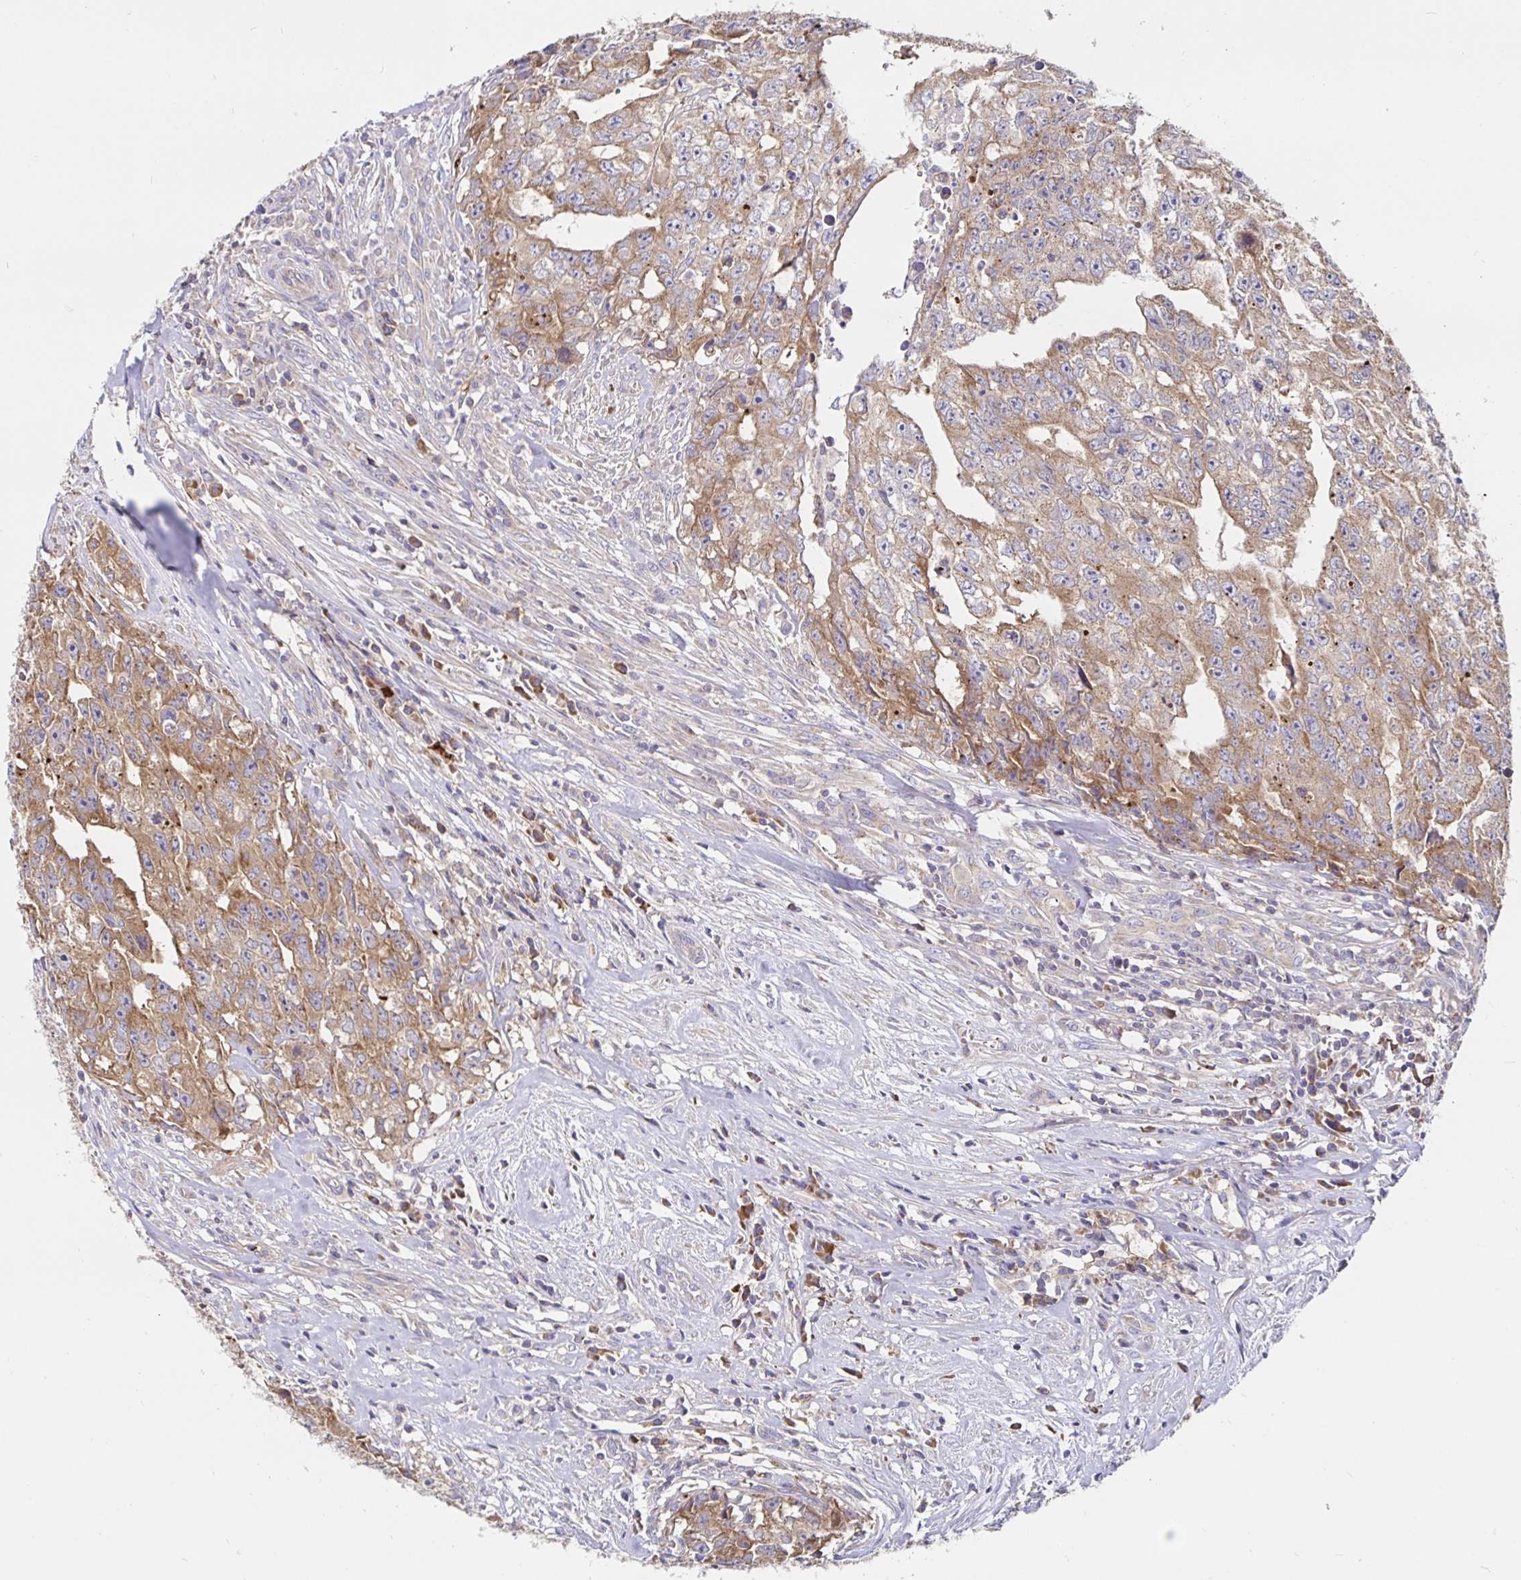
{"staining": {"intensity": "moderate", "quantity": ">75%", "location": "cytoplasmic/membranous"}, "tissue": "testis cancer", "cell_type": "Tumor cells", "image_type": "cancer", "snomed": [{"axis": "morphology", "description": "Carcinoma, Embryonal, NOS"}, {"axis": "morphology", "description": "Teratoma, malignant, NOS"}, {"axis": "topography", "description": "Testis"}], "caption": "An IHC histopathology image of tumor tissue is shown. Protein staining in brown labels moderate cytoplasmic/membranous positivity in testis cancer within tumor cells. (brown staining indicates protein expression, while blue staining denotes nuclei).", "gene": "PRDX3", "patient": {"sex": "male", "age": 24}}